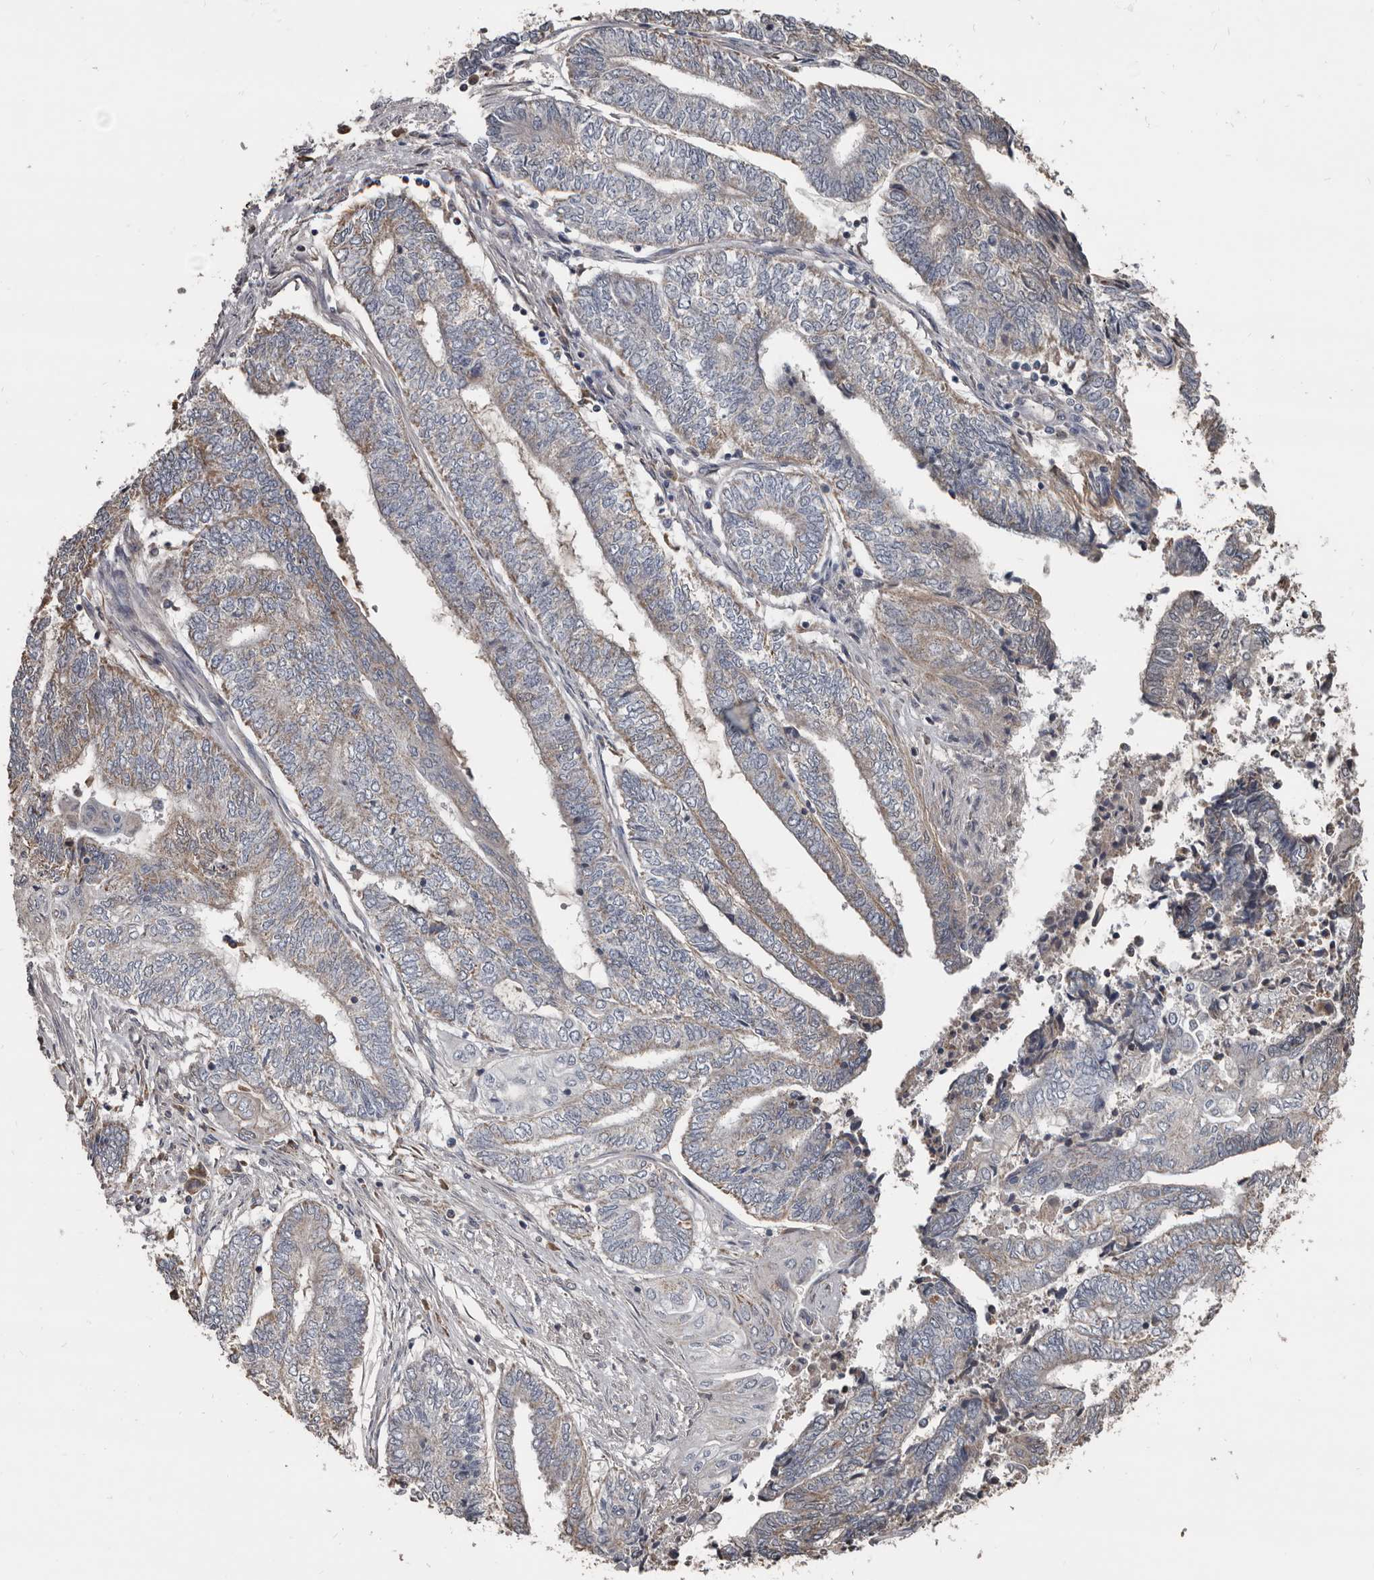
{"staining": {"intensity": "moderate", "quantity": "25%-75%", "location": "cytoplasmic/membranous"}, "tissue": "endometrial cancer", "cell_type": "Tumor cells", "image_type": "cancer", "snomed": [{"axis": "morphology", "description": "Adenocarcinoma, NOS"}, {"axis": "topography", "description": "Uterus"}, {"axis": "topography", "description": "Endometrium"}], "caption": "IHC photomicrograph of neoplastic tissue: human endometrial cancer (adenocarcinoma) stained using immunohistochemistry exhibits medium levels of moderate protein expression localized specifically in the cytoplasmic/membranous of tumor cells, appearing as a cytoplasmic/membranous brown color.", "gene": "GREB1", "patient": {"sex": "female", "age": 70}}